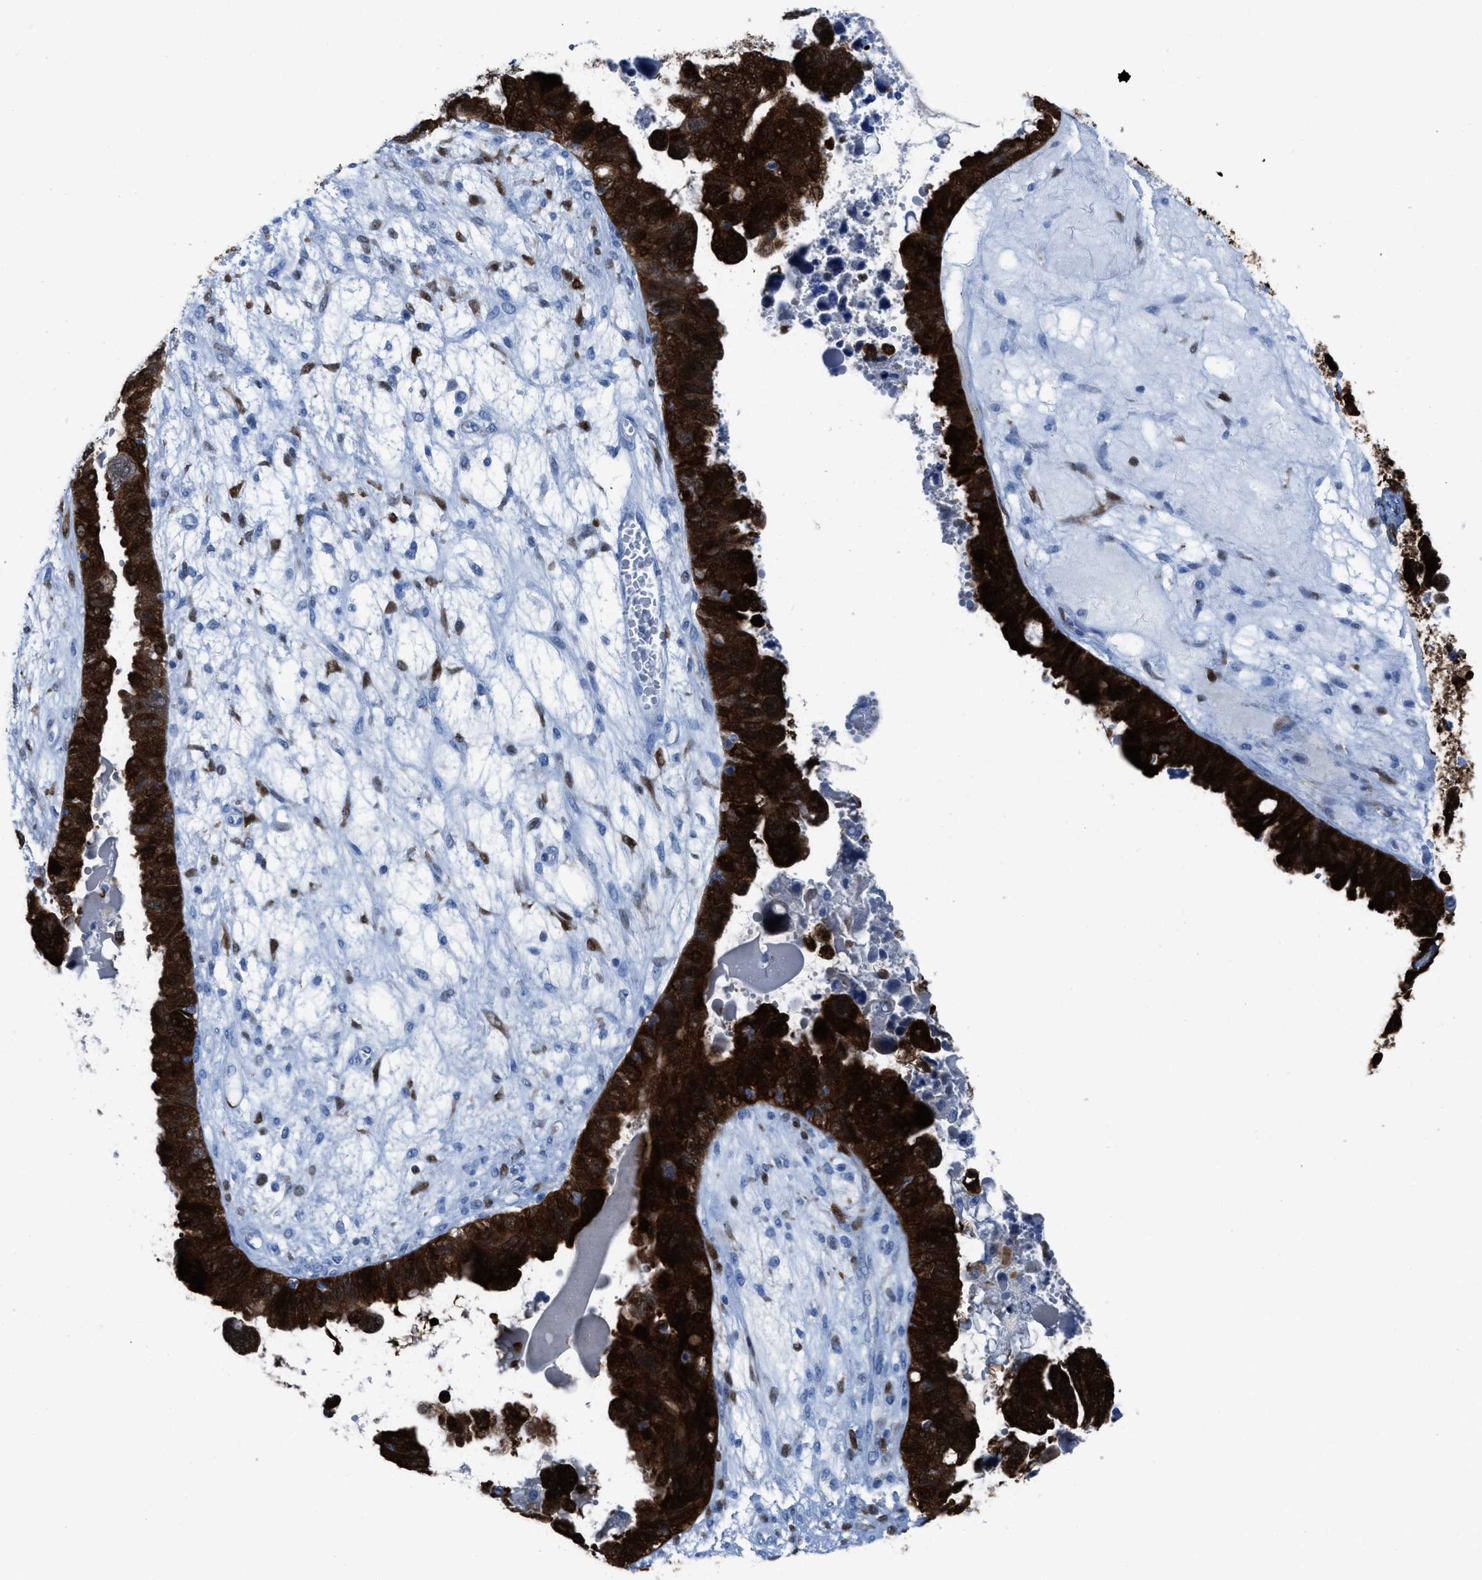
{"staining": {"intensity": "strong", "quantity": ">75%", "location": "cytoplasmic/membranous,nuclear"}, "tissue": "ovarian cancer", "cell_type": "Tumor cells", "image_type": "cancer", "snomed": [{"axis": "morphology", "description": "Cystadenocarcinoma, serous, NOS"}, {"axis": "topography", "description": "Ovary"}], "caption": "Immunohistochemical staining of human ovarian serous cystadenocarcinoma reveals strong cytoplasmic/membranous and nuclear protein positivity in approximately >75% of tumor cells.", "gene": "CDKN2A", "patient": {"sex": "female", "age": 79}}